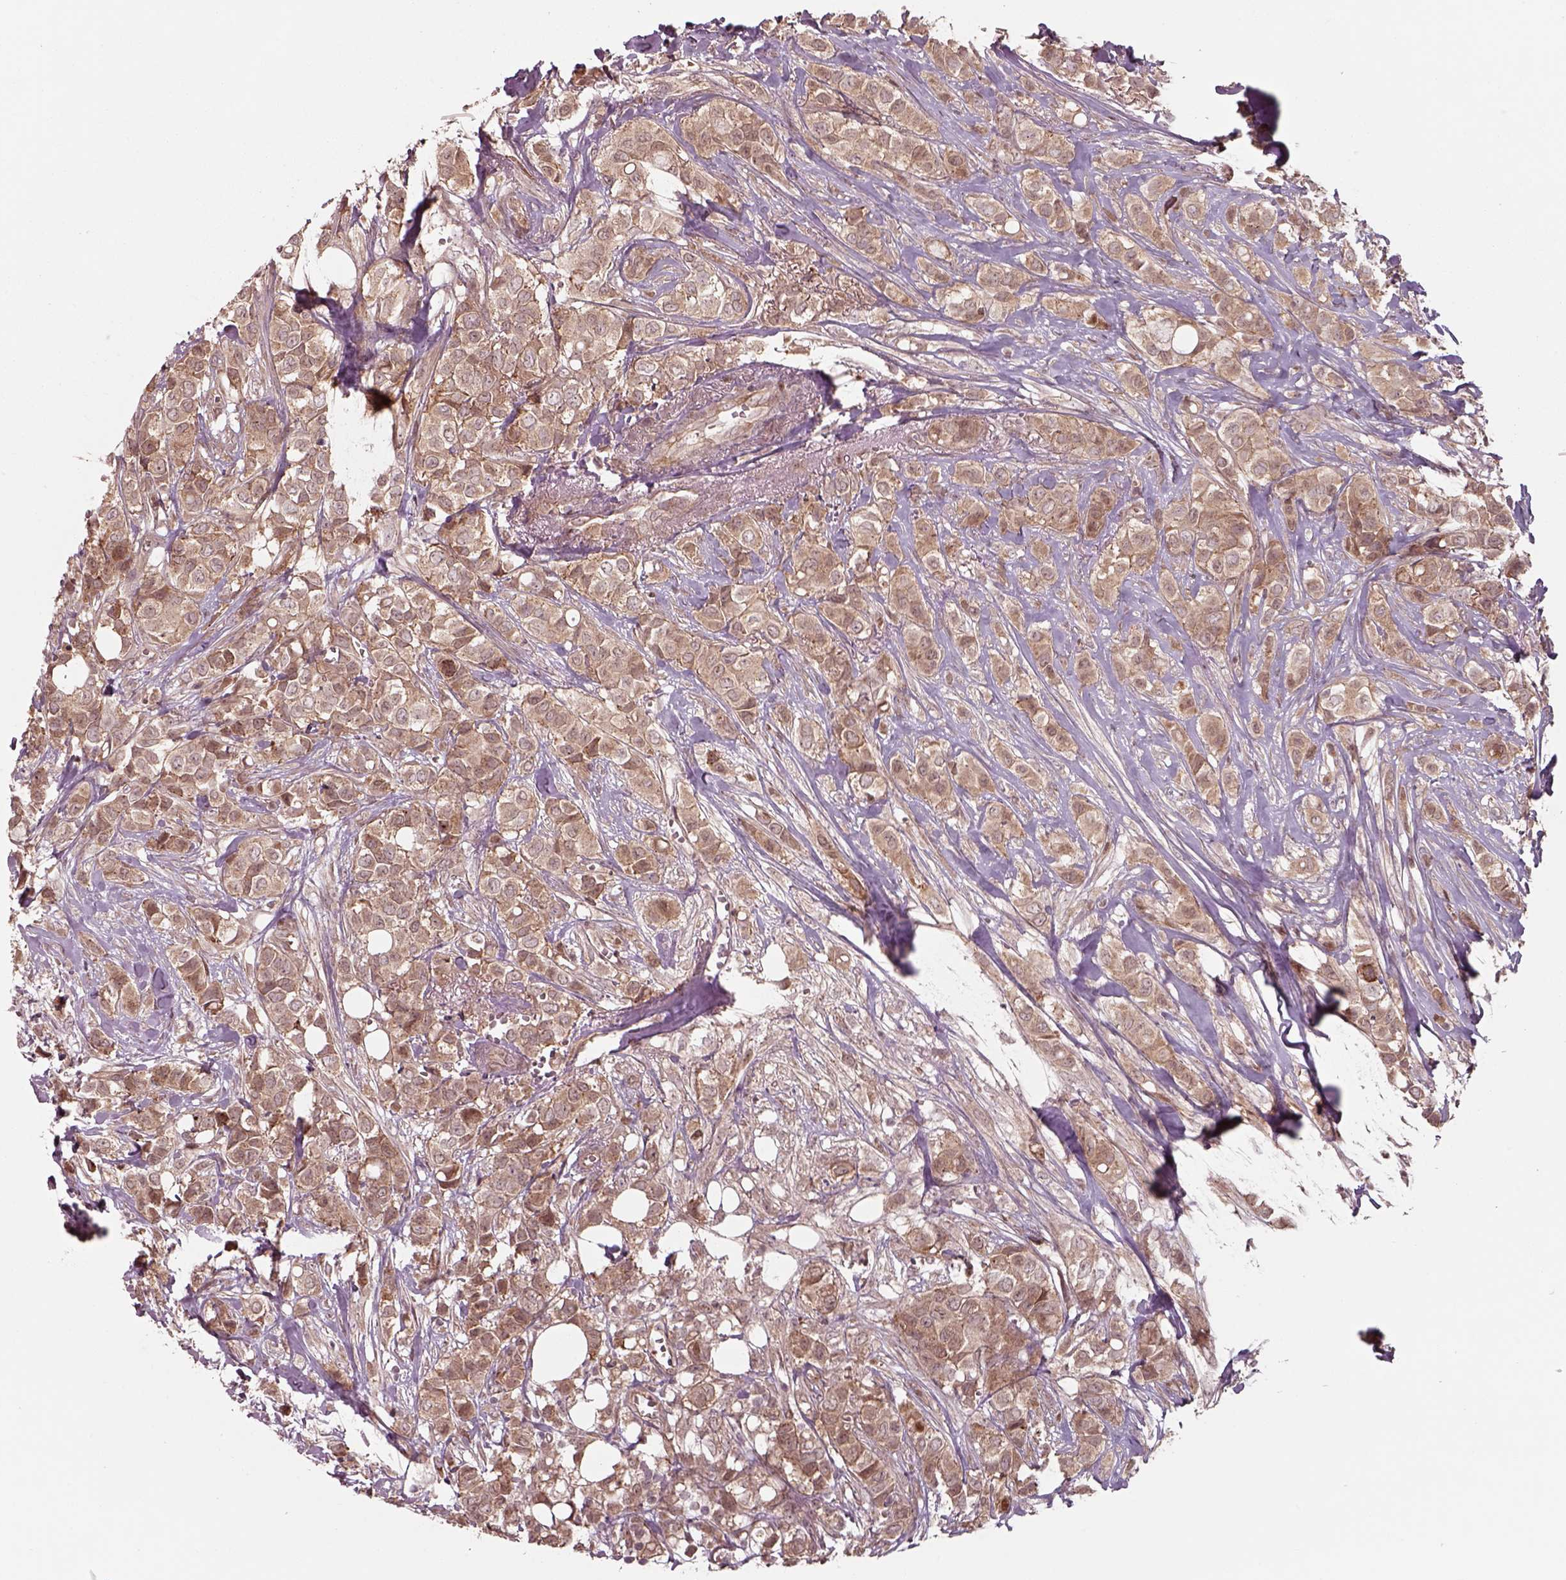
{"staining": {"intensity": "moderate", "quantity": ">75%", "location": "cytoplasmic/membranous"}, "tissue": "breast cancer", "cell_type": "Tumor cells", "image_type": "cancer", "snomed": [{"axis": "morphology", "description": "Duct carcinoma"}, {"axis": "topography", "description": "Breast"}], "caption": "This photomicrograph reveals immunohistochemistry (IHC) staining of breast intraductal carcinoma, with medium moderate cytoplasmic/membranous staining in about >75% of tumor cells.", "gene": "CHMP3", "patient": {"sex": "female", "age": 85}}